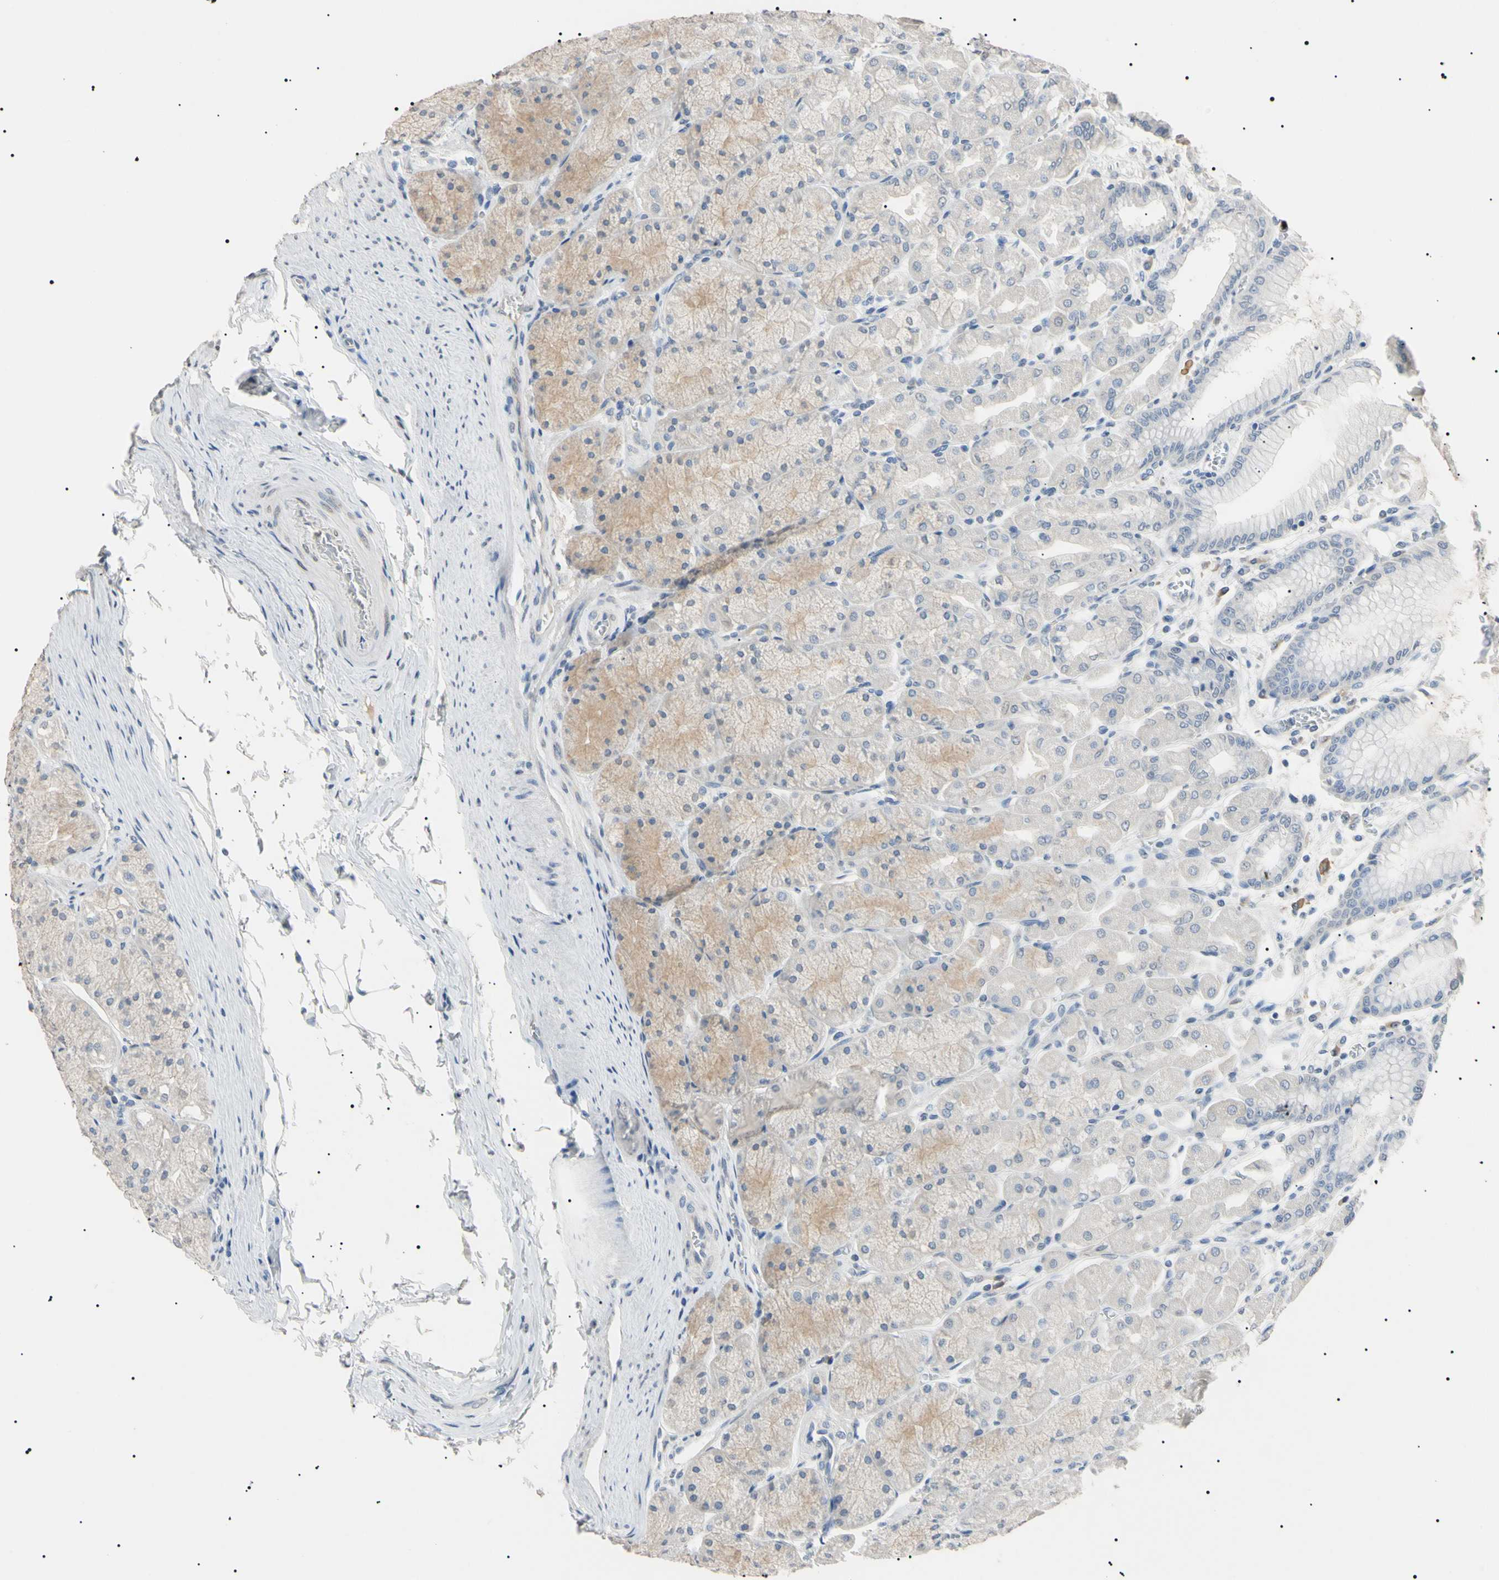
{"staining": {"intensity": "weak", "quantity": "25%-75%", "location": "cytoplasmic/membranous"}, "tissue": "stomach", "cell_type": "Glandular cells", "image_type": "normal", "snomed": [{"axis": "morphology", "description": "Normal tissue, NOS"}, {"axis": "topography", "description": "Stomach, upper"}], "caption": "Immunohistochemistry (IHC) histopathology image of benign stomach: human stomach stained using IHC reveals low levels of weak protein expression localized specifically in the cytoplasmic/membranous of glandular cells, appearing as a cytoplasmic/membranous brown color.", "gene": "CGB3", "patient": {"sex": "female", "age": 56}}